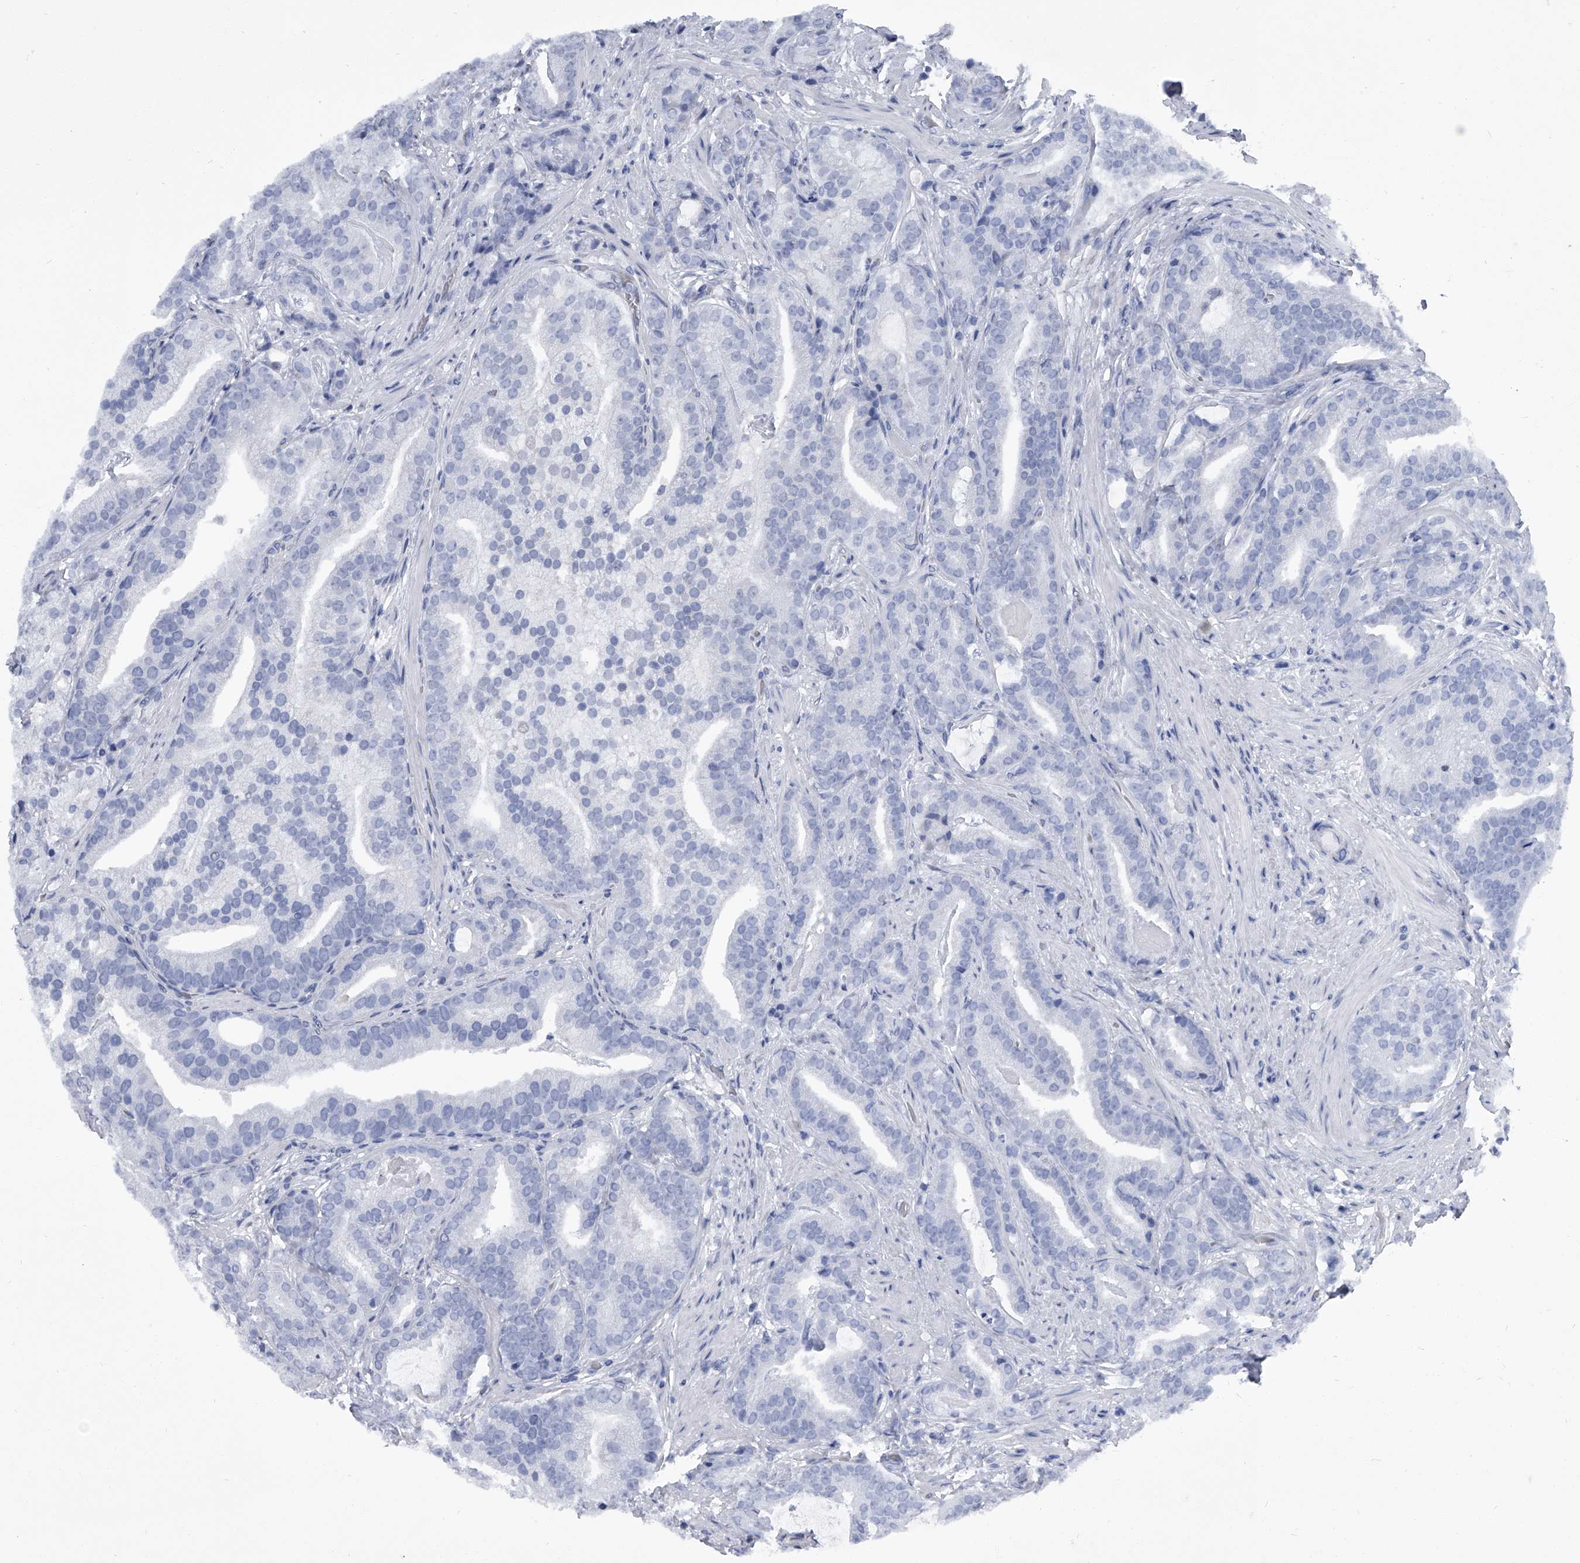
{"staining": {"intensity": "moderate", "quantity": "<25%", "location": "nuclear"}, "tissue": "prostate cancer", "cell_type": "Tumor cells", "image_type": "cancer", "snomed": [{"axis": "morphology", "description": "Adenocarcinoma, Low grade"}, {"axis": "topography", "description": "Prostate"}], "caption": "Human low-grade adenocarcinoma (prostate) stained with a protein marker shows moderate staining in tumor cells.", "gene": "SIM2", "patient": {"sex": "male", "age": 67}}